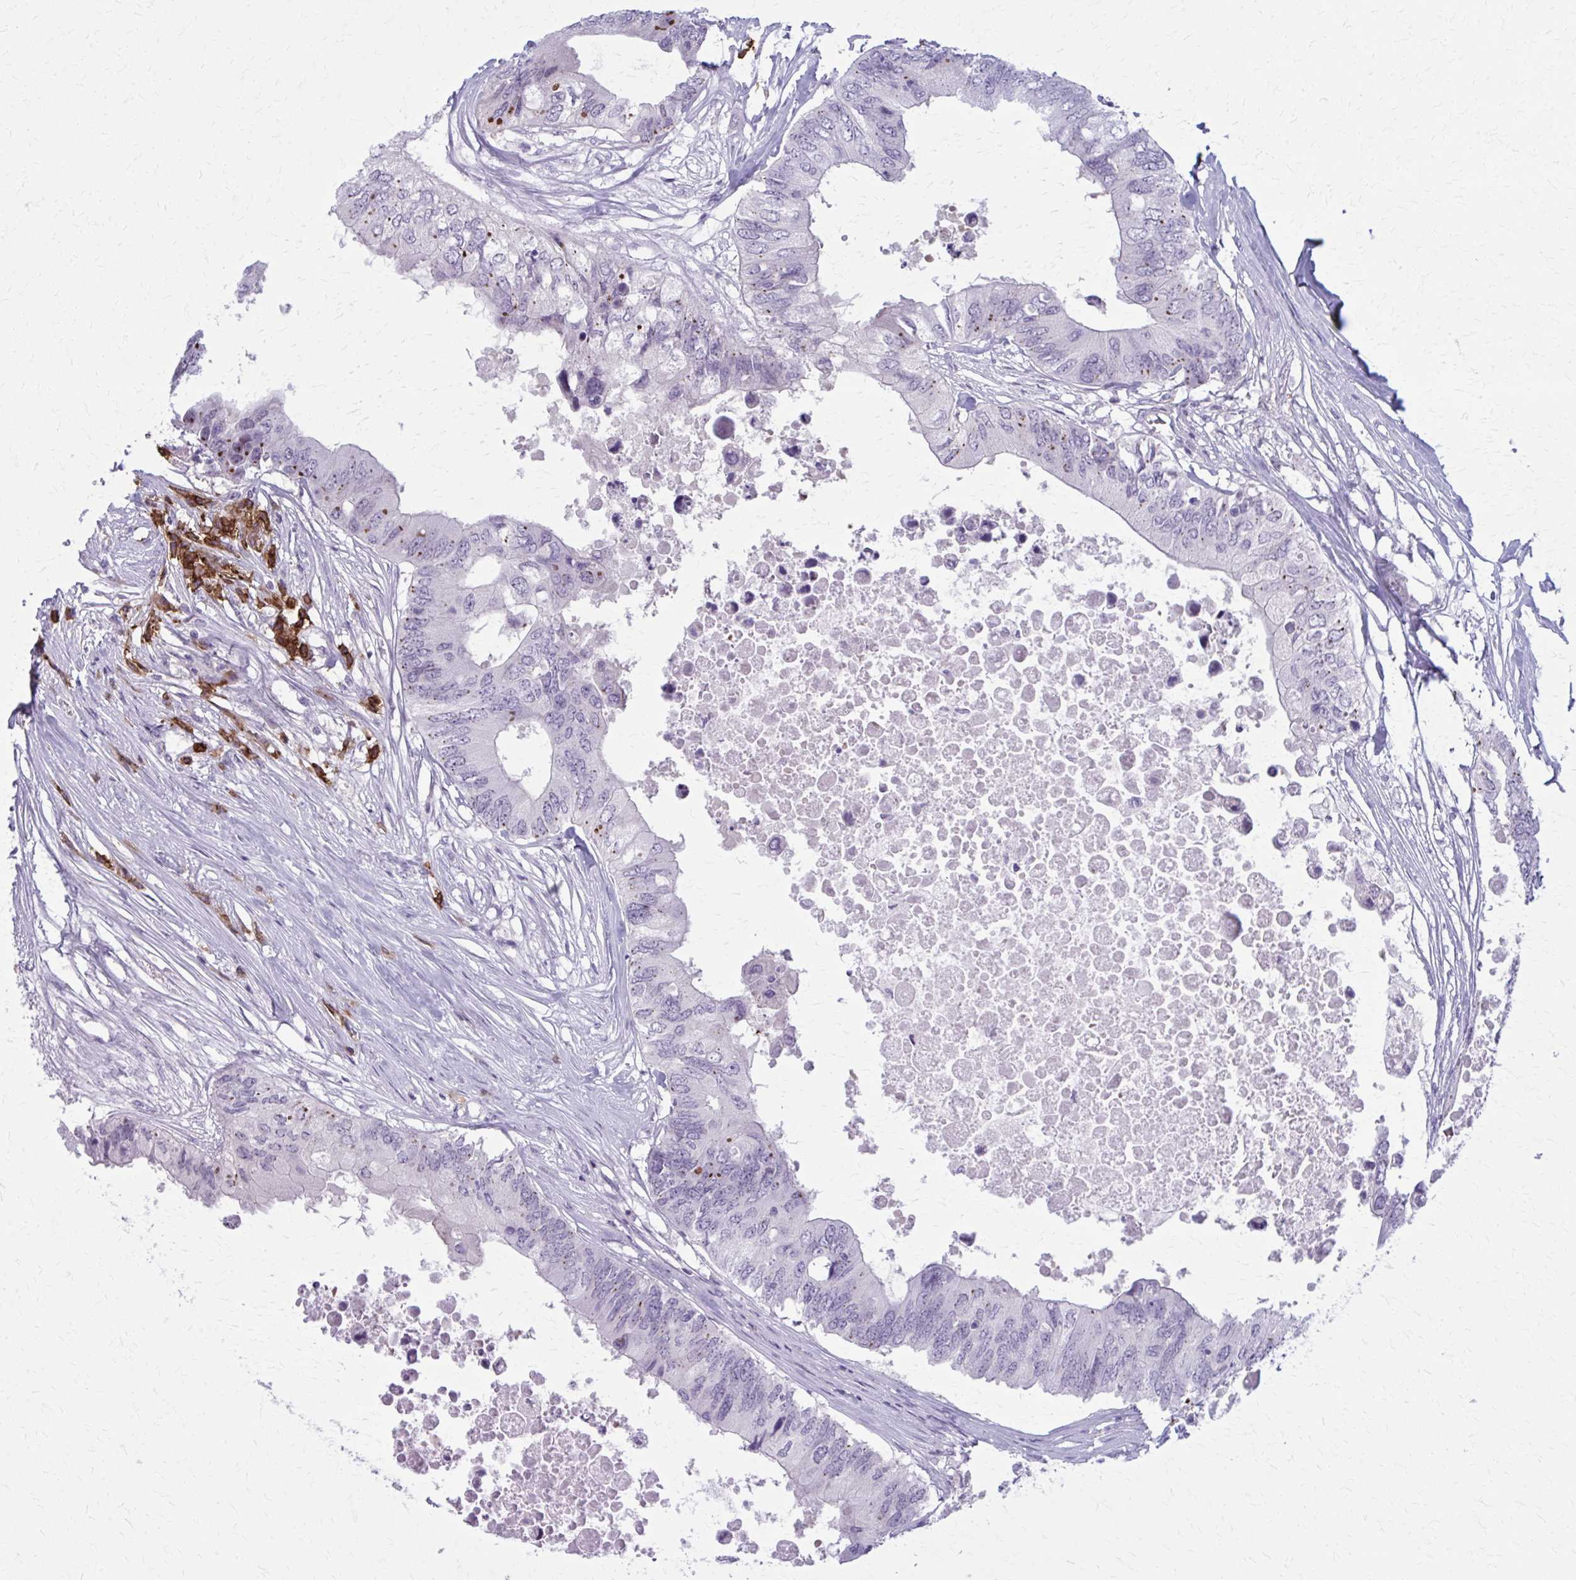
{"staining": {"intensity": "negative", "quantity": "none", "location": "none"}, "tissue": "colorectal cancer", "cell_type": "Tumor cells", "image_type": "cancer", "snomed": [{"axis": "morphology", "description": "Adenocarcinoma, NOS"}, {"axis": "topography", "description": "Colon"}], "caption": "Immunohistochemistry micrograph of colorectal adenocarcinoma stained for a protein (brown), which reveals no staining in tumor cells. Nuclei are stained in blue.", "gene": "CD38", "patient": {"sex": "male", "age": 71}}